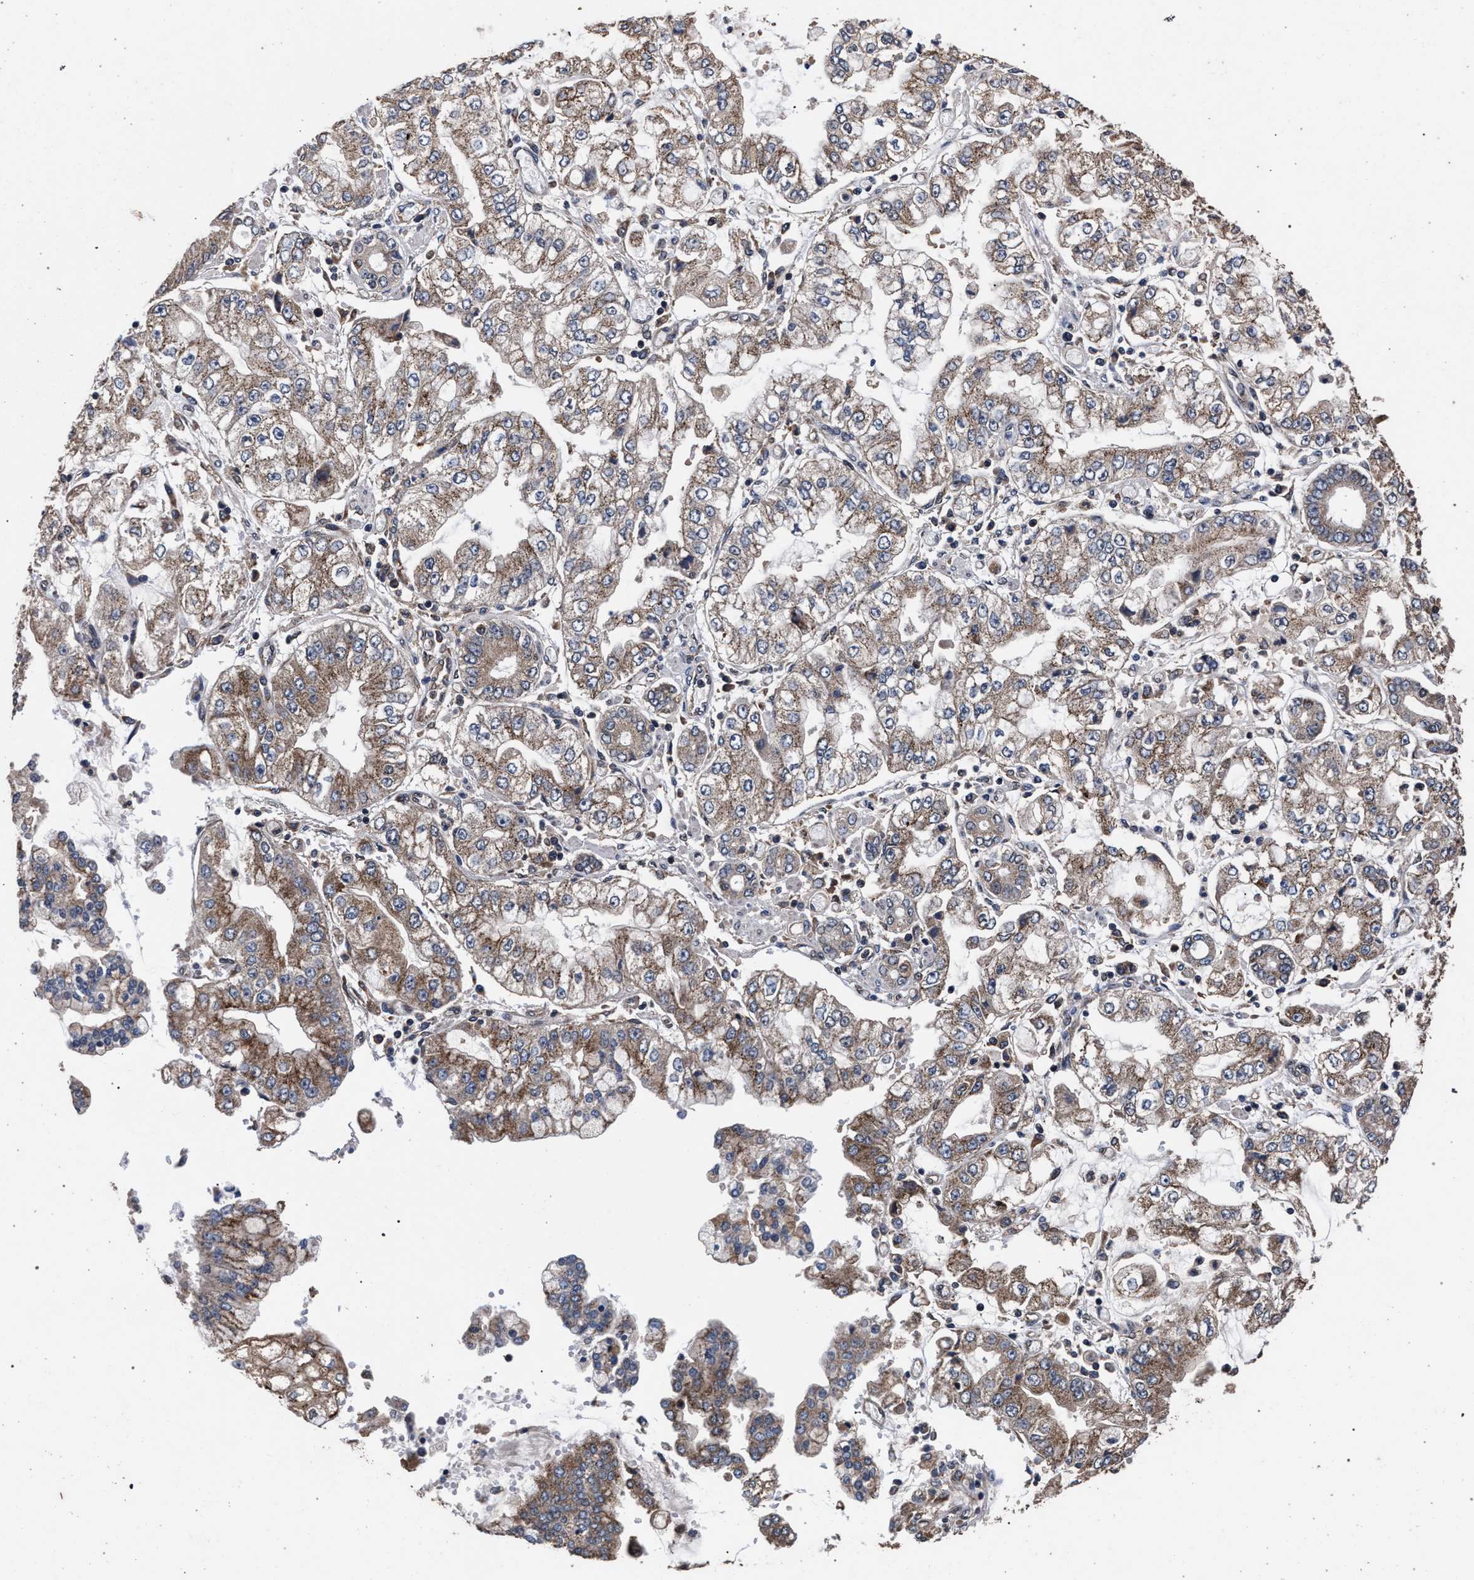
{"staining": {"intensity": "moderate", "quantity": ">75%", "location": "cytoplasmic/membranous"}, "tissue": "stomach cancer", "cell_type": "Tumor cells", "image_type": "cancer", "snomed": [{"axis": "morphology", "description": "Adenocarcinoma, NOS"}, {"axis": "topography", "description": "Stomach"}], "caption": "A micrograph showing moderate cytoplasmic/membranous positivity in about >75% of tumor cells in adenocarcinoma (stomach), as visualized by brown immunohistochemical staining.", "gene": "ACOX1", "patient": {"sex": "male", "age": 76}}